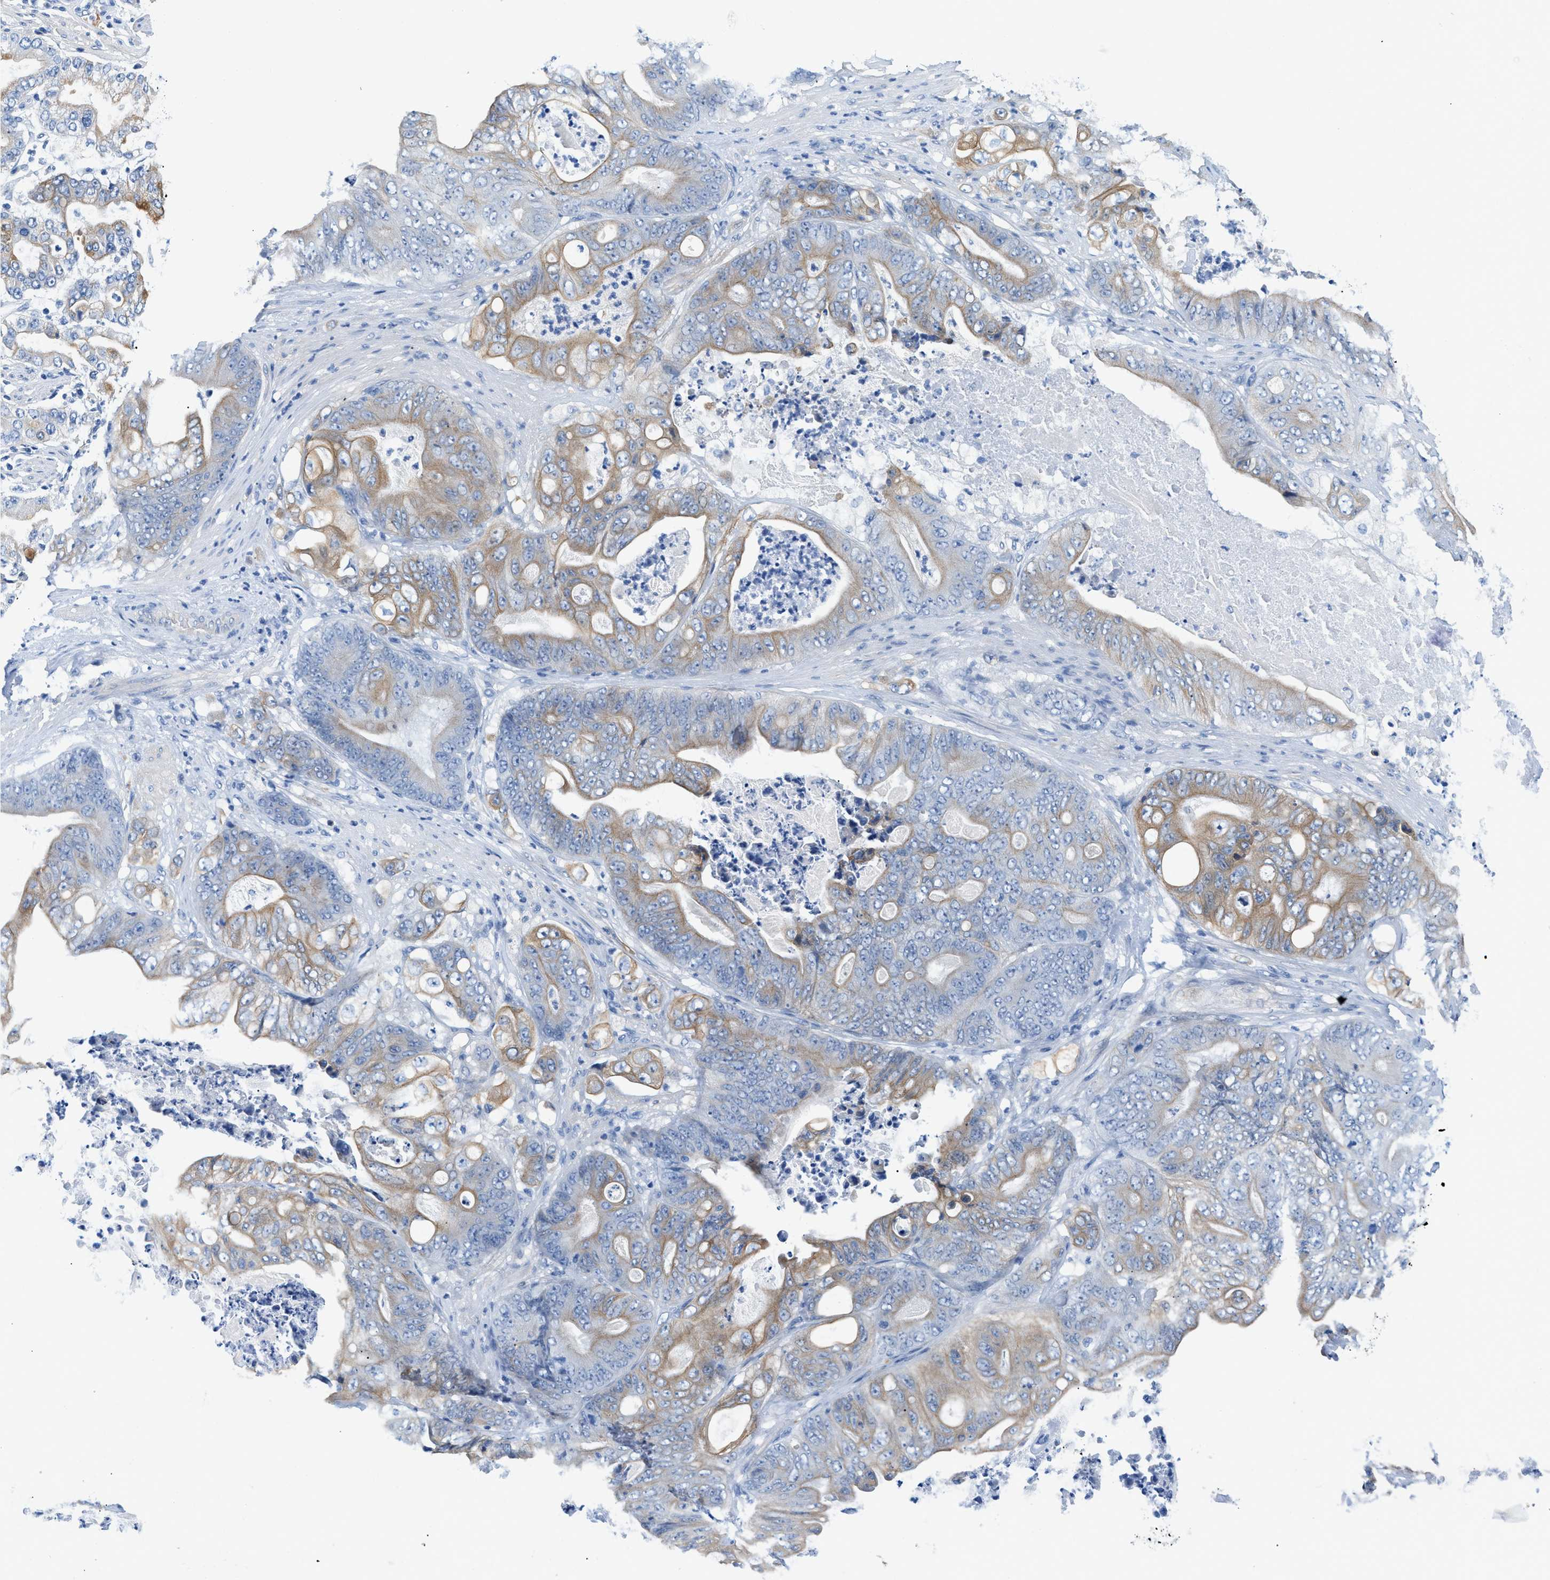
{"staining": {"intensity": "moderate", "quantity": "25%-75%", "location": "cytoplasmic/membranous"}, "tissue": "stomach cancer", "cell_type": "Tumor cells", "image_type": "cancer", "snomed": [{"axis": "morphology", "description": "Adenocarcinoma, NOS"}, {"axis": "topography", "description": "Stomach"}], "caption": "The image demonstrates a brown stain indicating the presence of a protein in the cytoplasmic/membranous of tumor cells in adenocarcinoma (stomach).", "gene": "BPGM", "patient": {"sex": "female", "age": 73}}